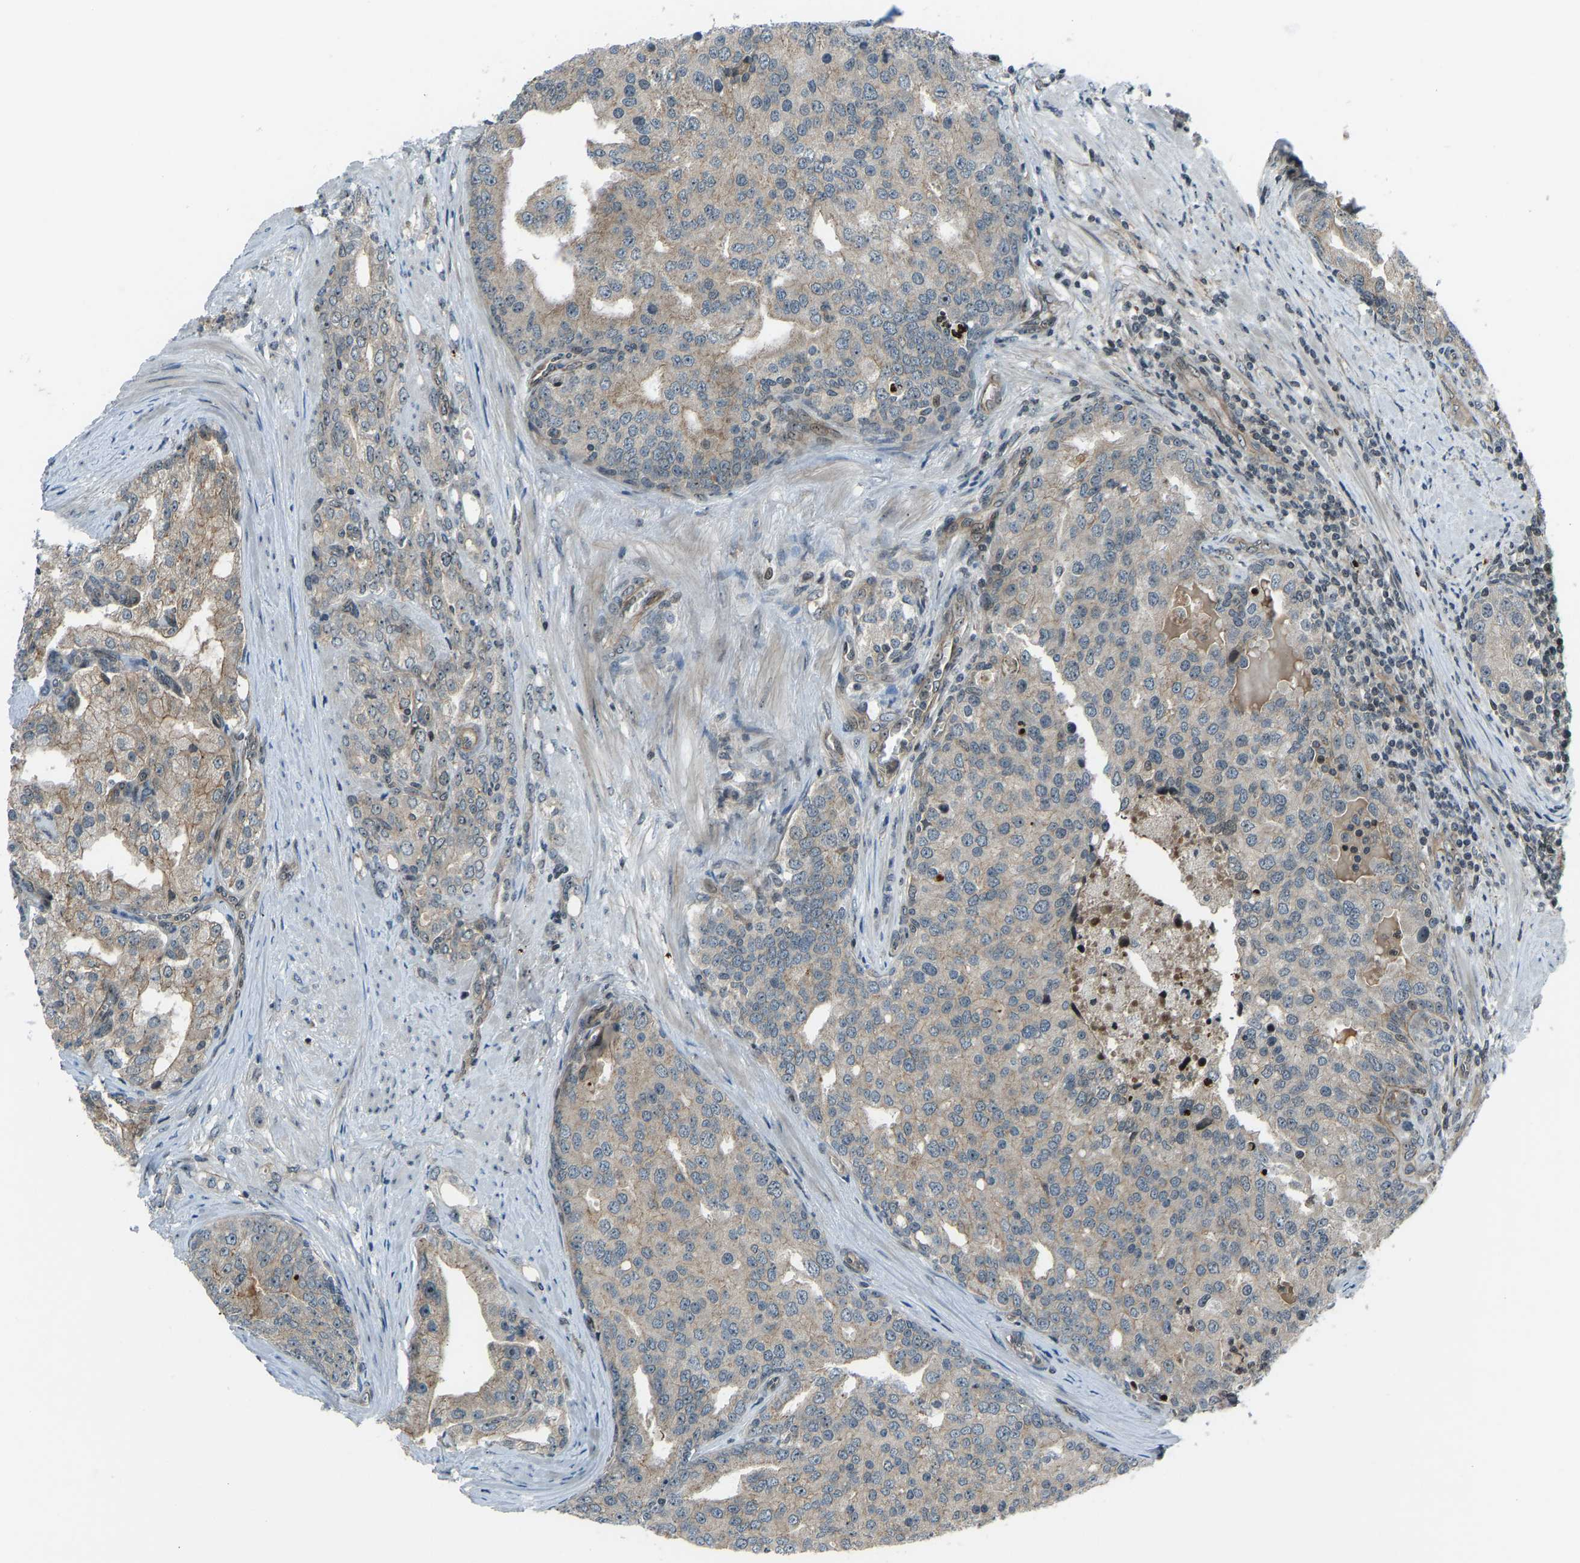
{"staining": {"intensity": "moderate", "quantity": ">75%", "location": "cytoplasmic/membranous"}, "tissue": "prostate cancer", "cell_type": "Tumor cells", "image_type": "cancer", "snomed": [{"axis": "morphology", "description": "Adenocarcinoma, High grade"}, {"axis": "topography", "description": "Prostate"}], "caption": "A medium amount of moderate cytoplasmic/membranous positivity is identified in approximately >75% of tumor cells in high-grade adenocarcinoma (prostate) tissue.", "gene": "SVOPL", "patient": {"sex": "male", "age": 50}}